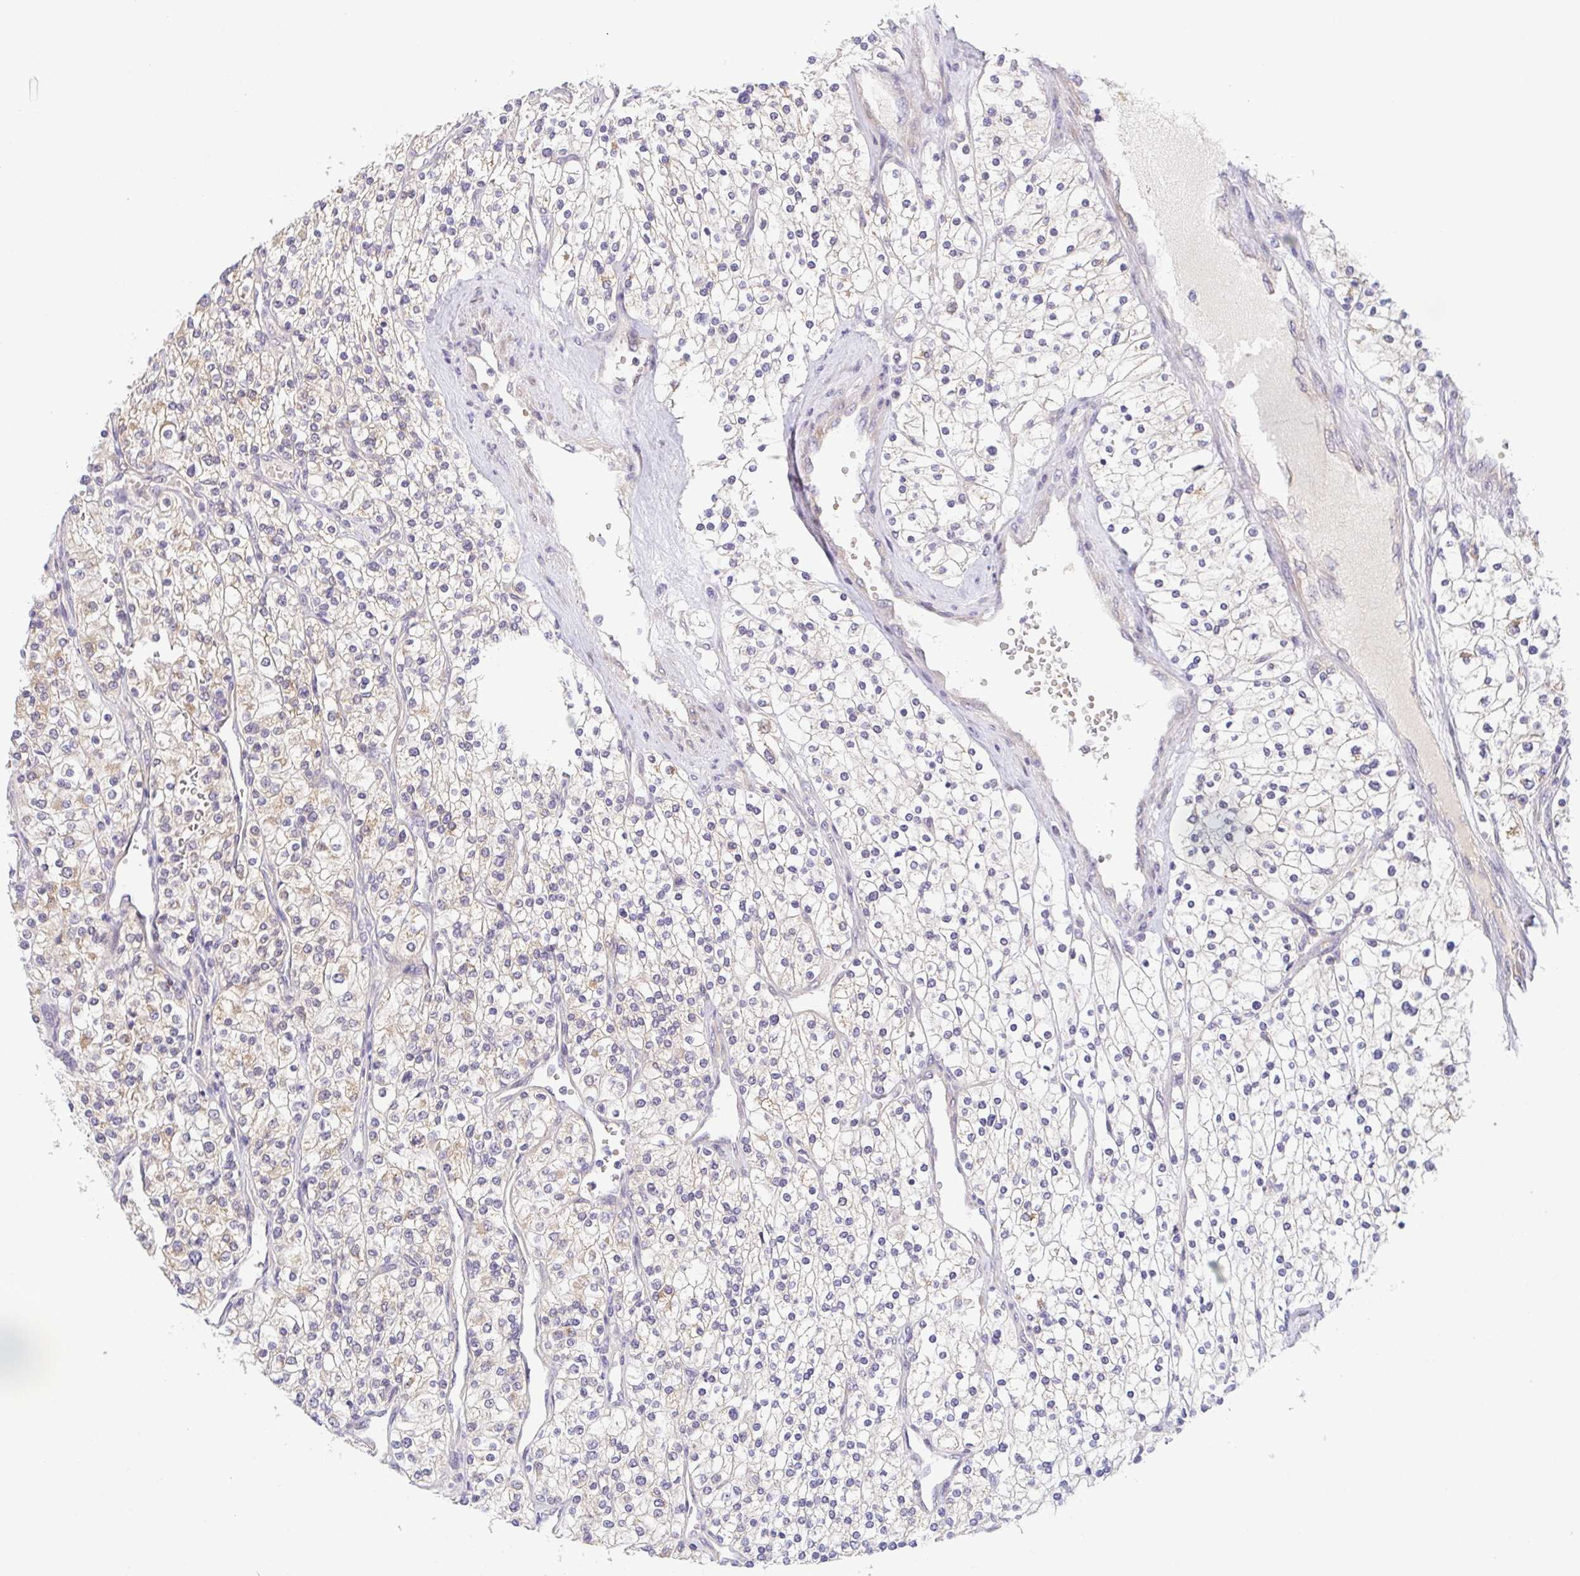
{"staining": {"intensity": "weak", "quantity": "<25%", "location": "cytoplasmic/membranous"}, "tissue": "renal cancer", "cell_type": "Tumor cells", "image_type": "cancer", "snomed": [{"axis": "morphology", "description": "Adenocarcinoma, NOS"}, {"axis": "topography", "description": "Kidney"}], "caption": "Protein analysis of renal cancer reveals no significant staining in tumor cells.", "gene": "BCL2L1", "patient": {"sex": "male", "age": 80}}